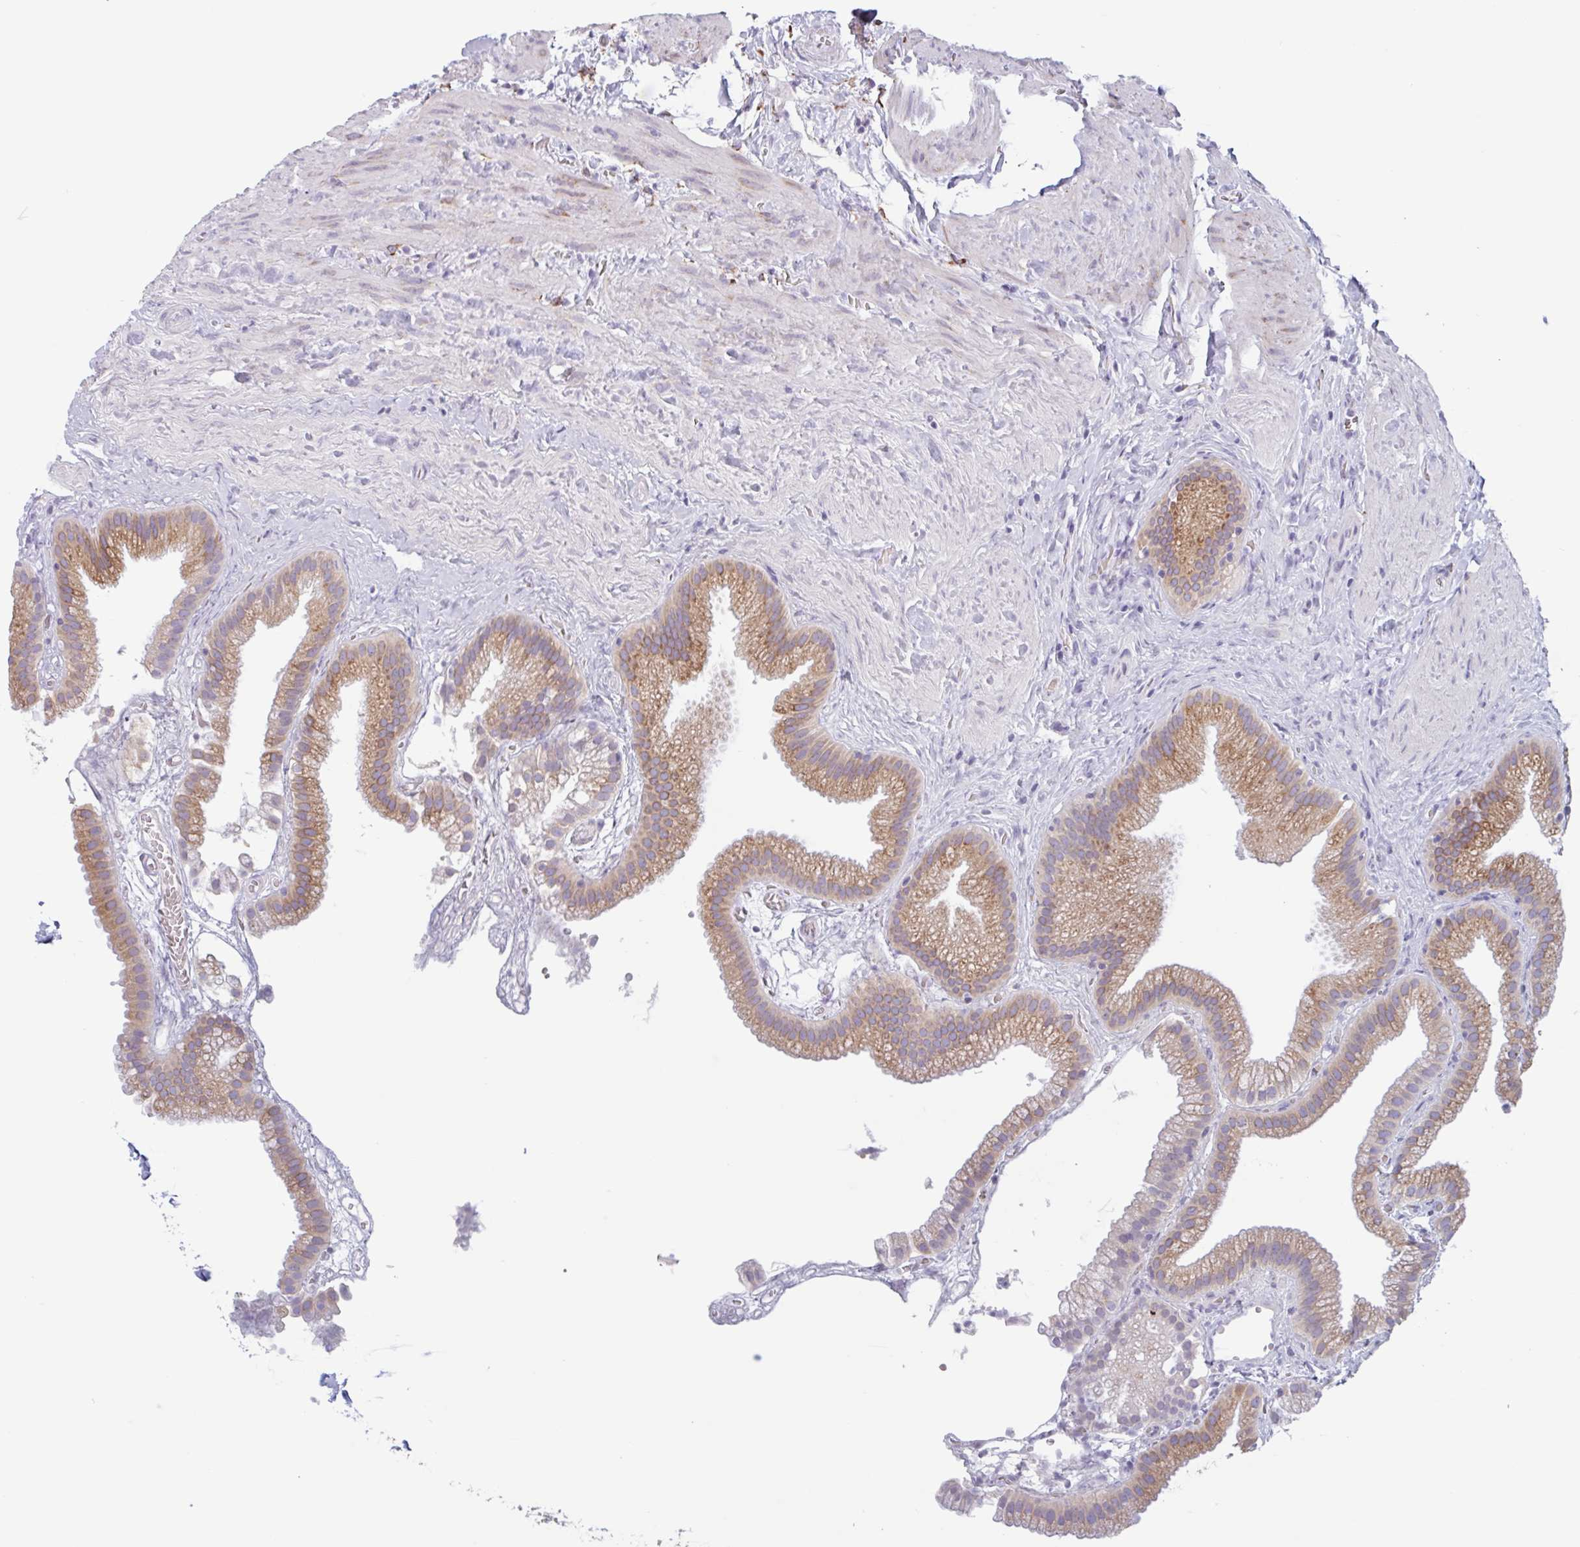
{"staining": {"intensity": "moderate", "quantity": "25%-75%", "location": "cytoplasmic/membranous"}, "tissue": "gallbladder", "cell_type": "Glandular cells", "image_type": "normal", "snomed": [{"axis": "morphology", "description": "Normal tissue, NOS"}, {"axis": "topography", "description": "Gallbladder"}], "caption": "A medium amount of moderate cytoplasmic/membranous expression is appreciated in about 25%-75% of glandular cells in normal gallbladder.", "gene": "DOK4", "patient": {"sex": "female", "age": 63}}